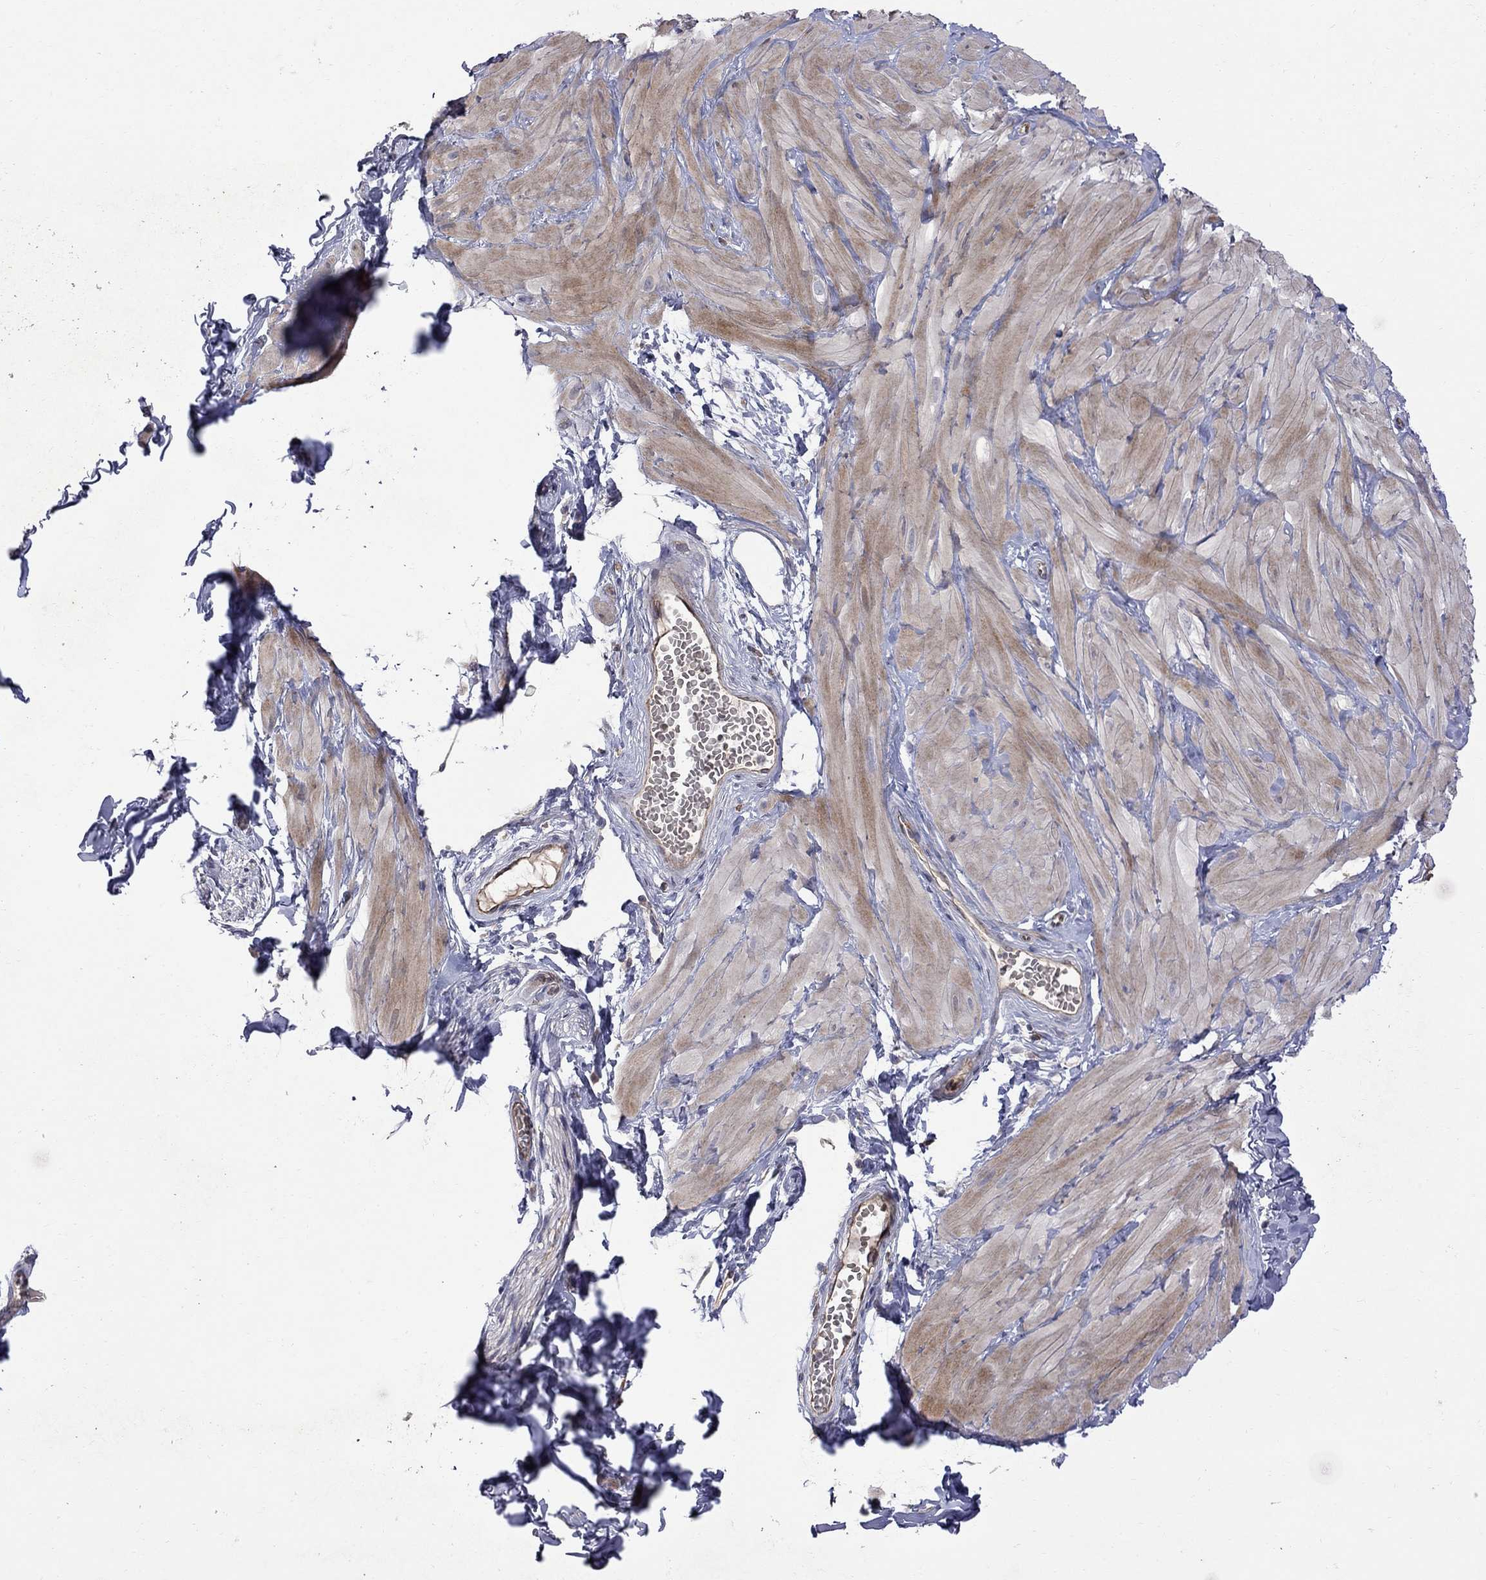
{"staining": {"intensity": "negative", "quantity": "none", "location": "none"}, "tissue": "adipose tissue", "cell_type": "Adipocytes", "image_type": "normal", "snomed": [{"axis": "morphology", "description": "Normal tissue, NOS"}, {"axis": "topography", "description": "Smooth muscle"}, {"axis": "topography", "description": "Peripheral nerve tissue"}], "caption": "High power microscopy micrograph of an immunohistochemistry (IHC) image of benign adipose tissue, revealing no significant staining in adipocytes.", "gene": "ABI3", "patient": {"sex": "male", "age": 22}}